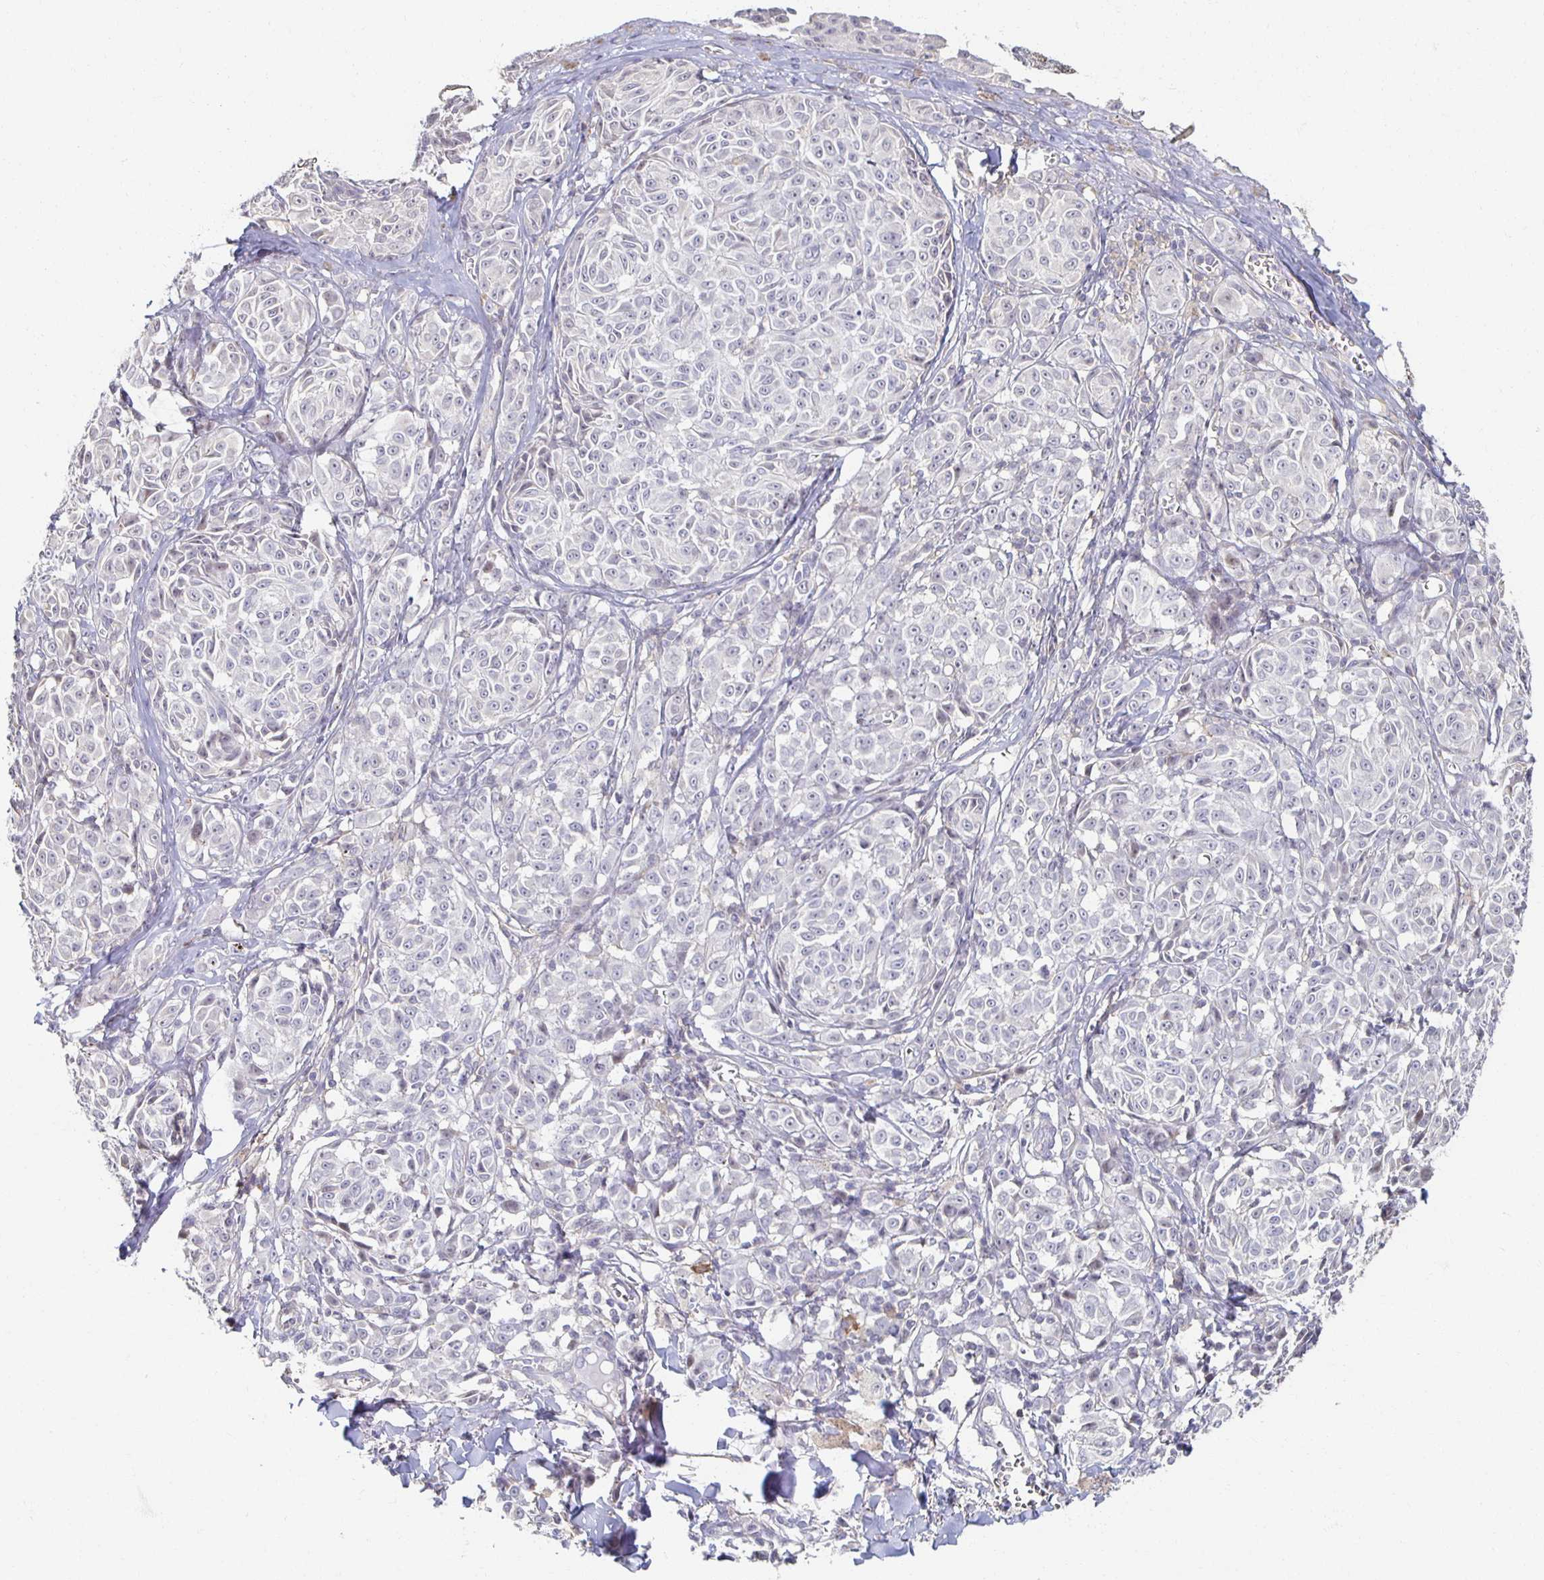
{"staining": {"intensity": "negative", "quantity": "none", "location": "none"}, "tissue": "melanoma", "cell_type": "Tumor cells", "image_type": "cancer", "snomed": [{"axis": "morphology", "description": "Malignant melanoma, NOS"}, {"axis": "topography", "description": "Skin"}], "caption": "Human malignant melanoma stained for a protein using IHC reveals no staining in tumor cells.", "gene": "ZNF692", "patient": {"sex": "female", "age": 43}}